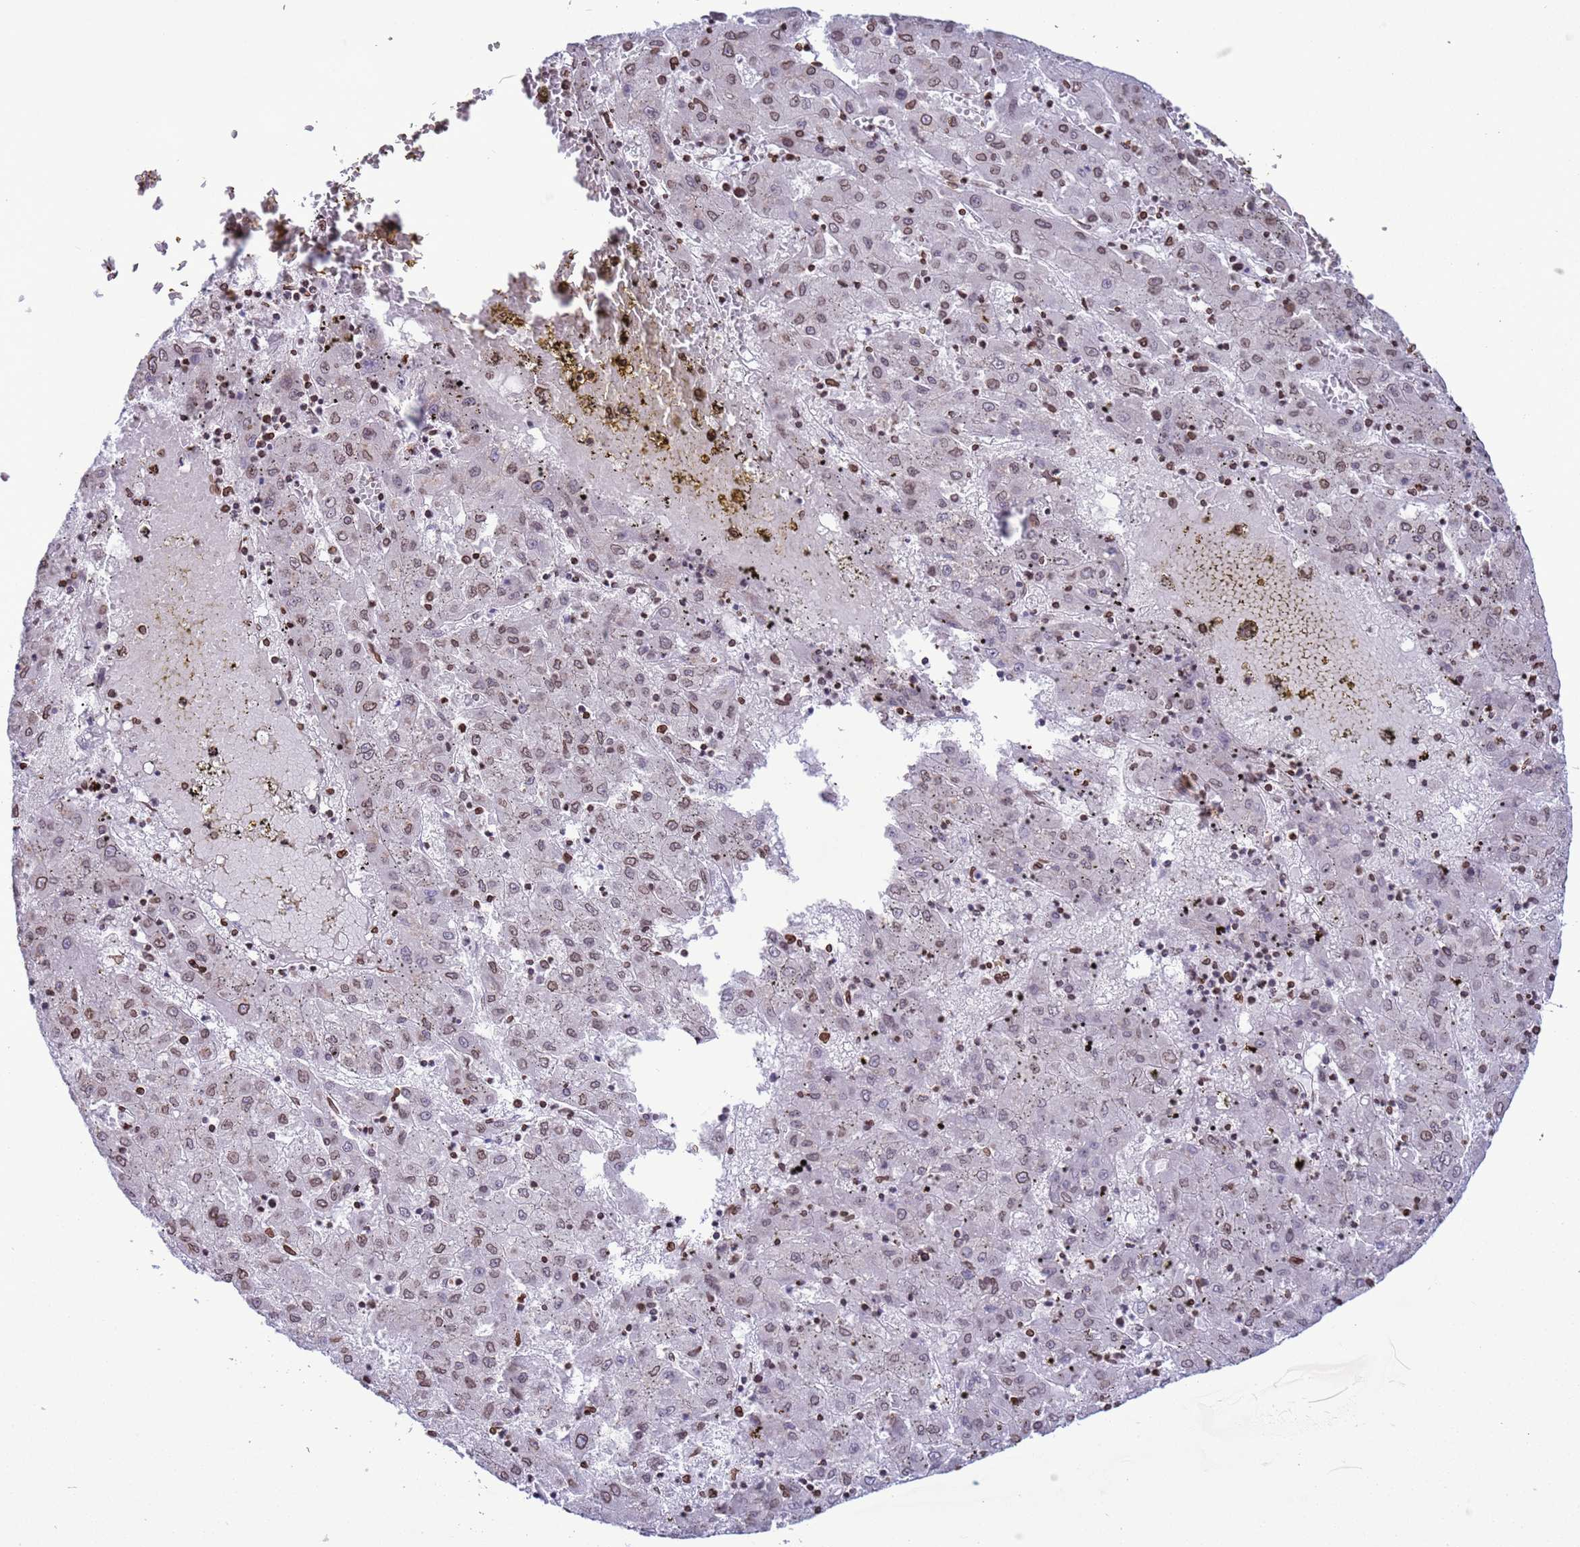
{"staining": {"intensity": "weak", "quantity": "25%-75%", "location": "cytoplasmic/membranous,nuclear"}, "tissue": "liver cancer", "cell_type": "Tumor cells", "image_type": "cancer", "snomed": [{"axis": "morphology", "description": "Carcinoma, Hepatocellular, NOS"}, {"axis": "topography", "description": "Liver"}], "caption": "Tumor cells exhibit low levels of weak cytoplasmic/membranous and nuclear positivity in about 25%-75% of cells in liver hepatocellular carcinoma. (Stains: DAB (3,3'-diaminobenzidine) in brown, nuclei in blue, Microscopy: brightfield microscopy at high magnification).", "gene": "DHX37", "patient": {"sex": "male", "age": 72}}